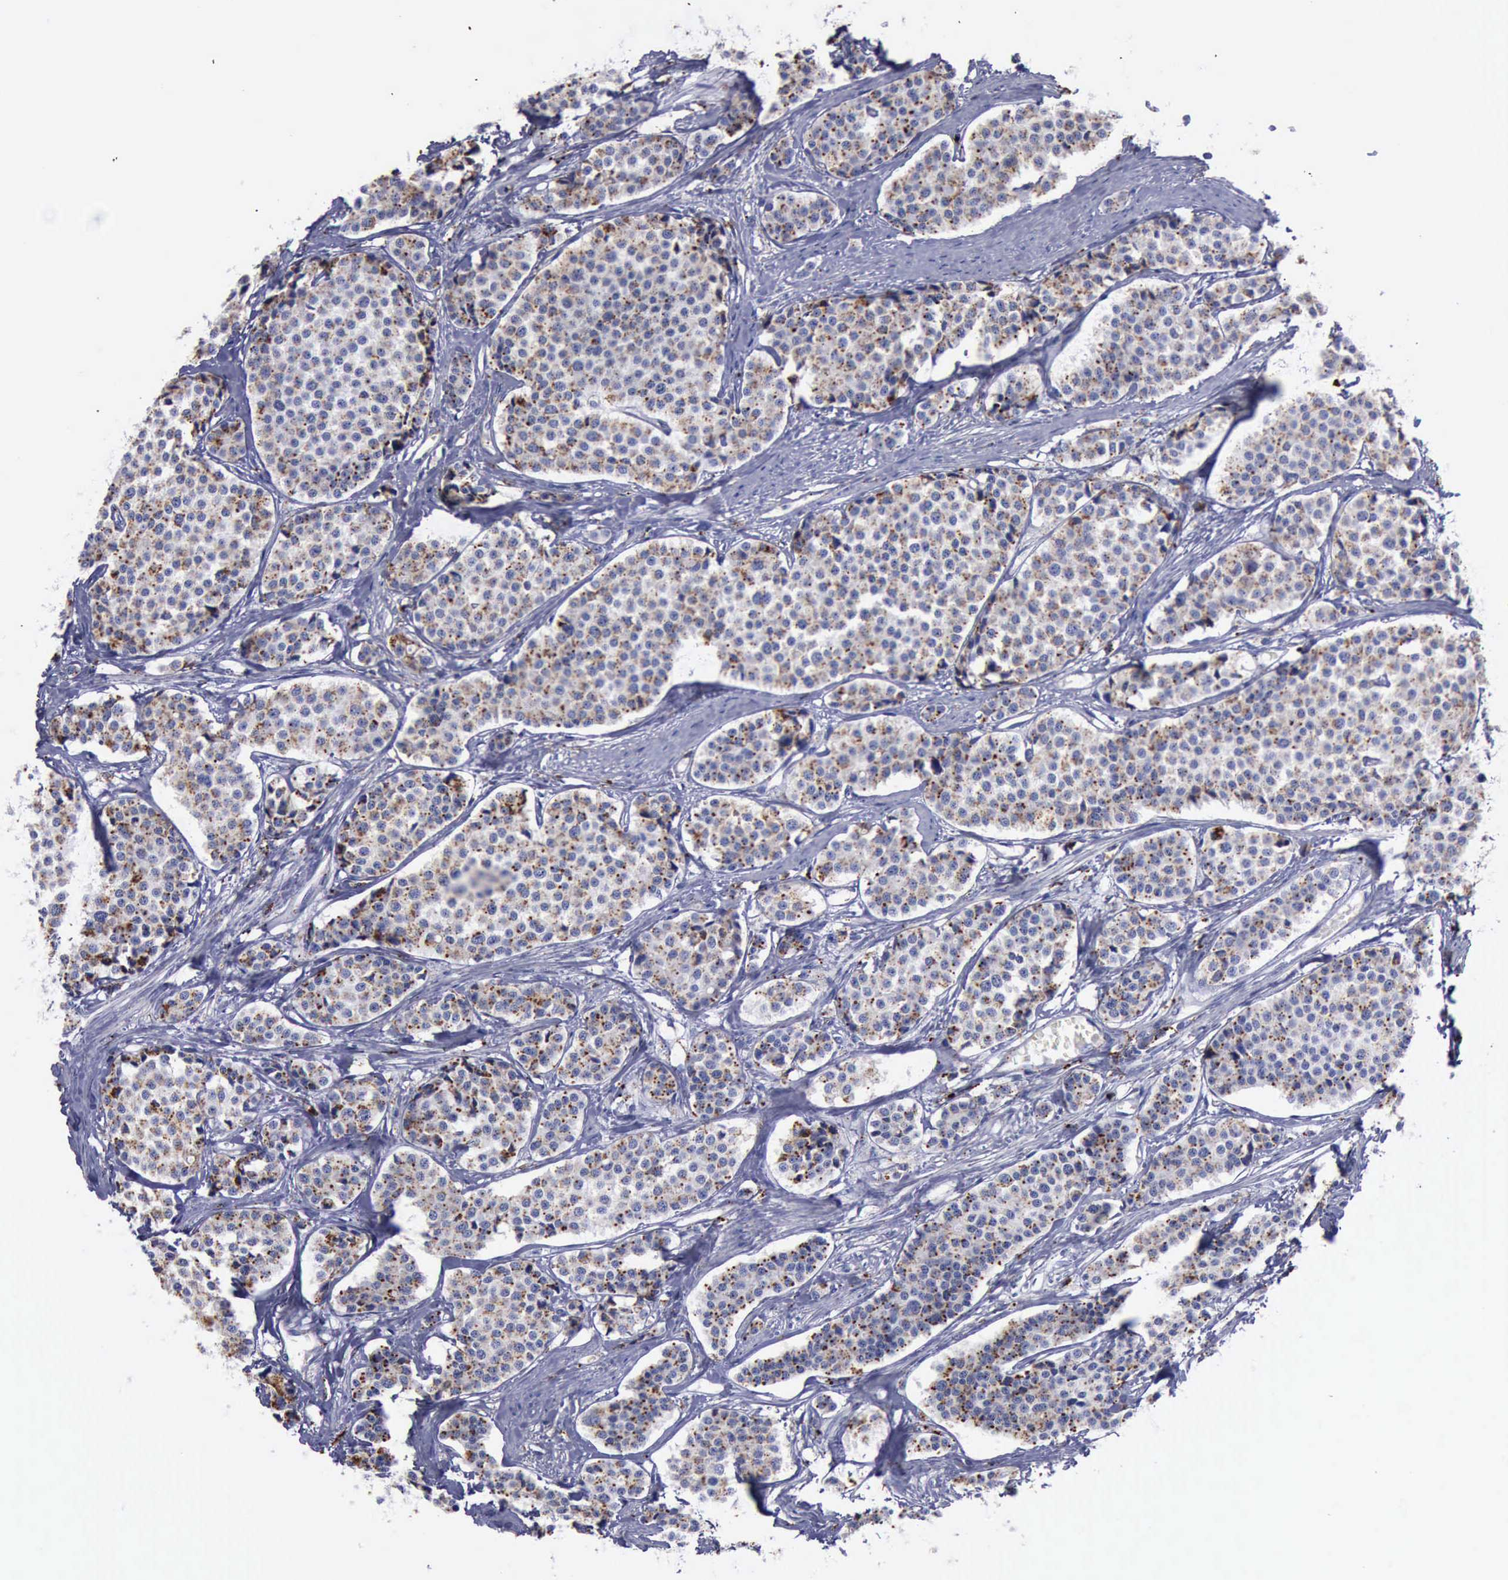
{"staining": {"intensity": "moderate", "quantity": ">75%", "location": "cytoplasmic/membranous"}, "tissue": "carcinoid", "cell_type": "Tumor cells", "image_type": "cancer", "snomed": [{"axis": "morphology", "description": "Carcinoid, malignant, NOS"}, {"axis": "topography", "description": "Small intestine"}], "caption": "A micrograph of carcinoid stained for a protein shows moderate cytoplasmic/membranous brown staining in tumor cells.", "gene": "CTSD", "patient": {"sex": "male", "age": 60}}